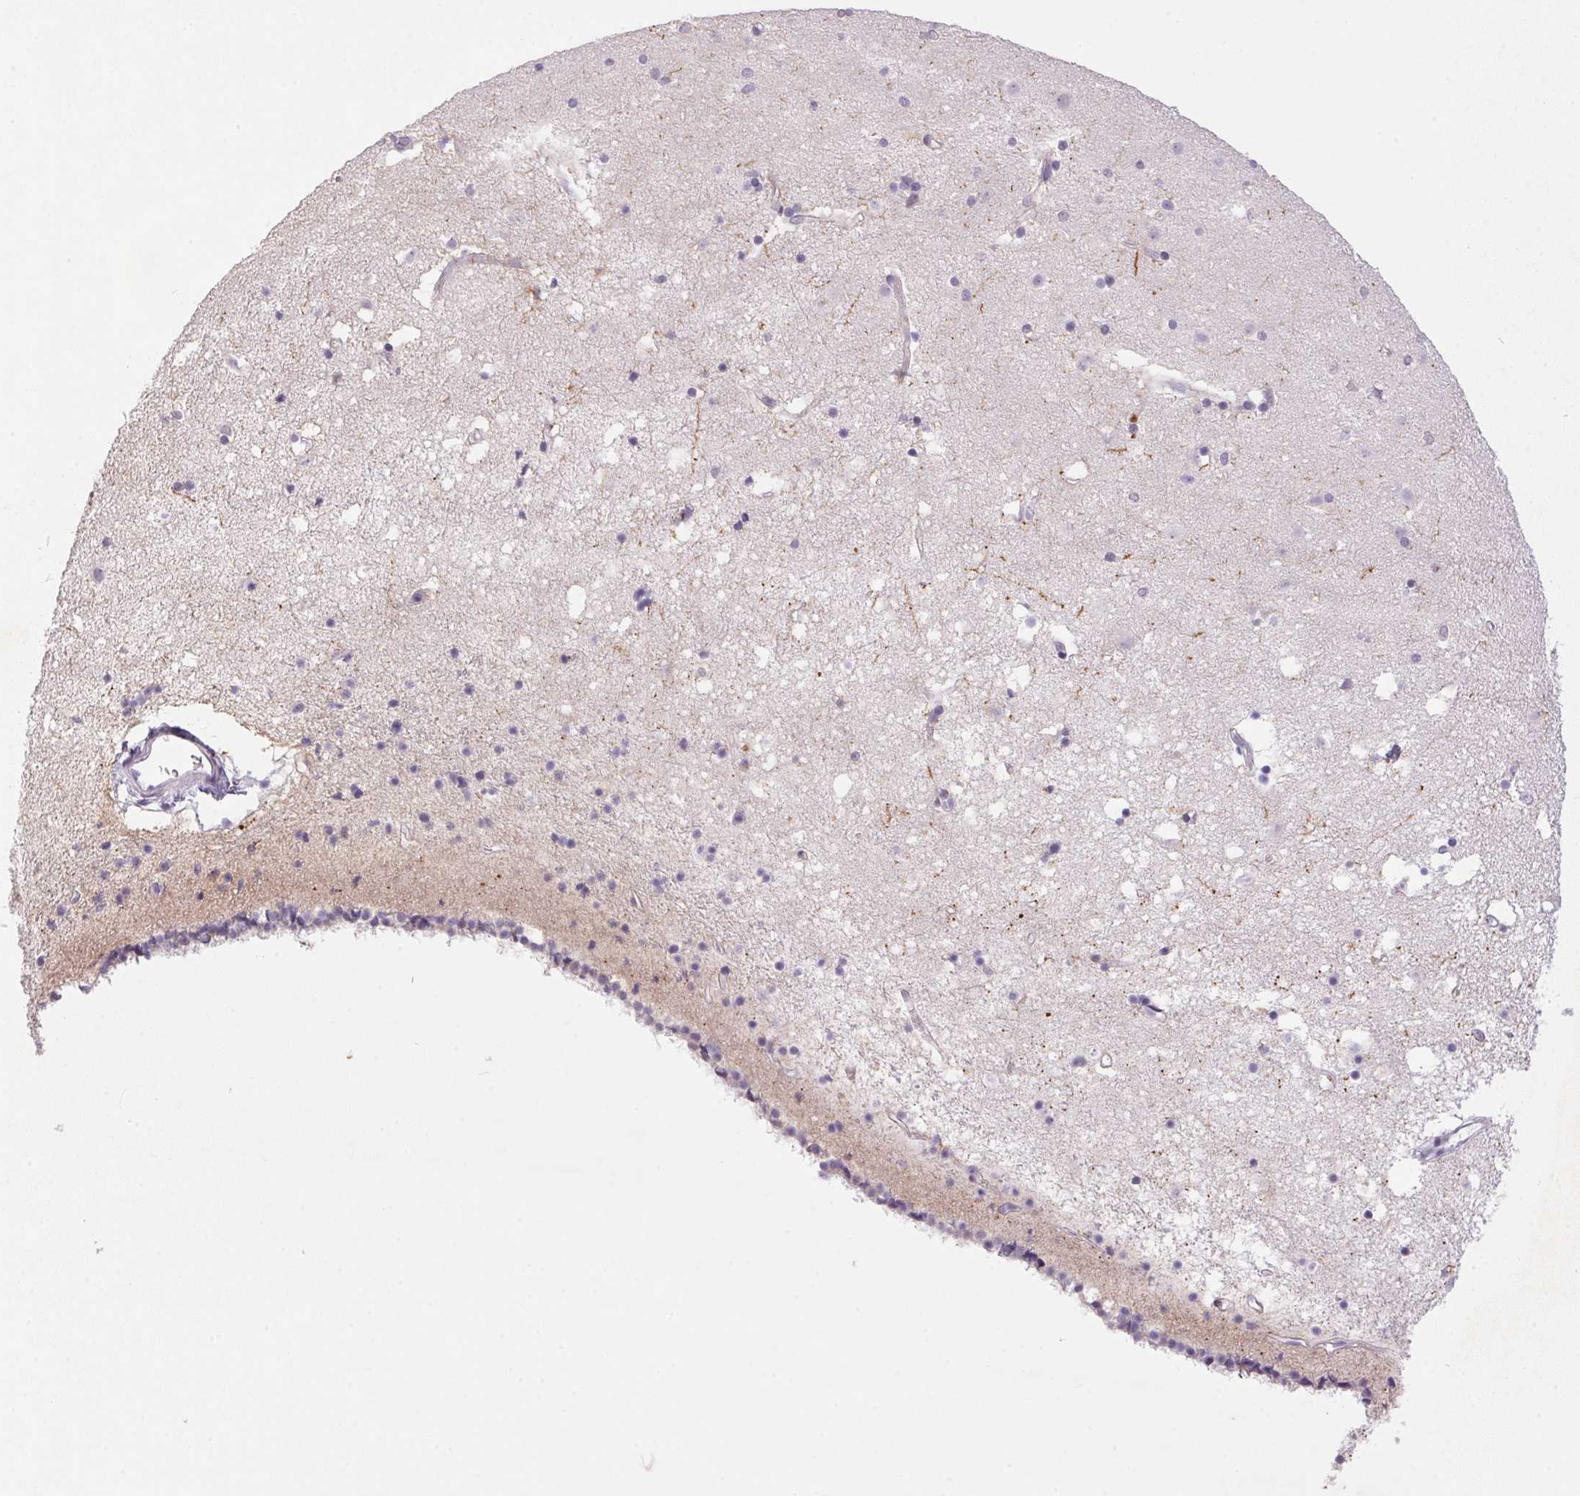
{"staining": {"intensity": "negative", "quantity": "none", "location": "none"}, "tissue": "caudate", "cell_type": "Glial cells", "image_type": "normal", "snomed": [{"axis": "morphology", "description": "Normal tissue, NOS"}, {"axis": "topography", "description": "Lateral ventricle wall"}], "caption": "The IHC photomicrograph has no significant expression in glial cells of caudate.", "gene": "TRDN", "patient": {"sex": "female", "age": 71}}